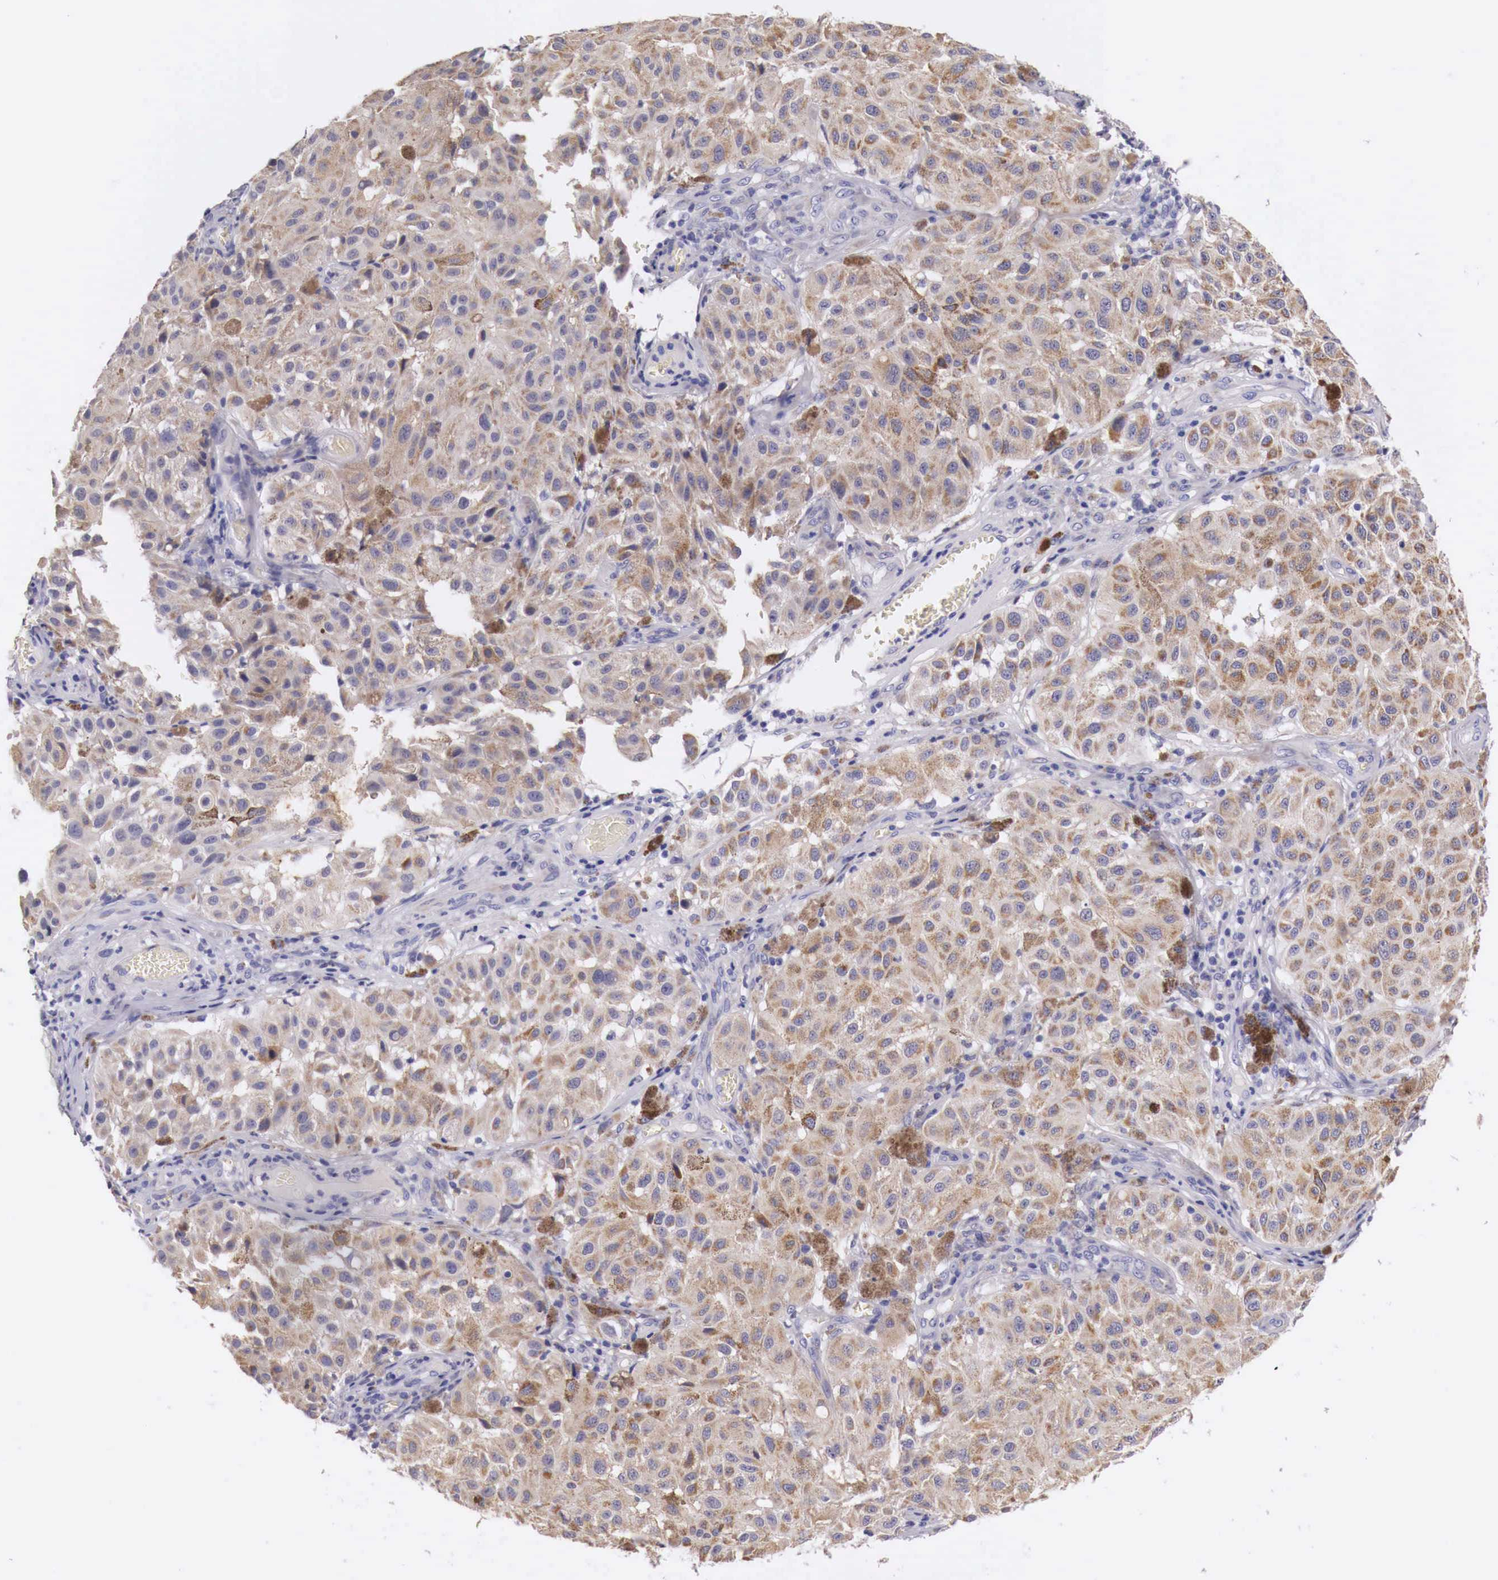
{"staining": {"intensity": "moderate", "quantity": ">75%", "location": "cytoplasmic/membranous"}, "tissue": "melanoma", "cell_type": "Tumor cells", "image_type": "cancer", "snomed": [{"axis": "morphology", "description": "Malignant melanoma, NOS"}, {"axis": "topography", "description": "Skin"}], "caption": "Moderate cytoplasmic/membranous staining for a protein is present in about >75% of tumor cells of melanoma using immunohistochemistry (IHC).", "gene": "NREP", "patient": {"sex": "female", "age": 64}}